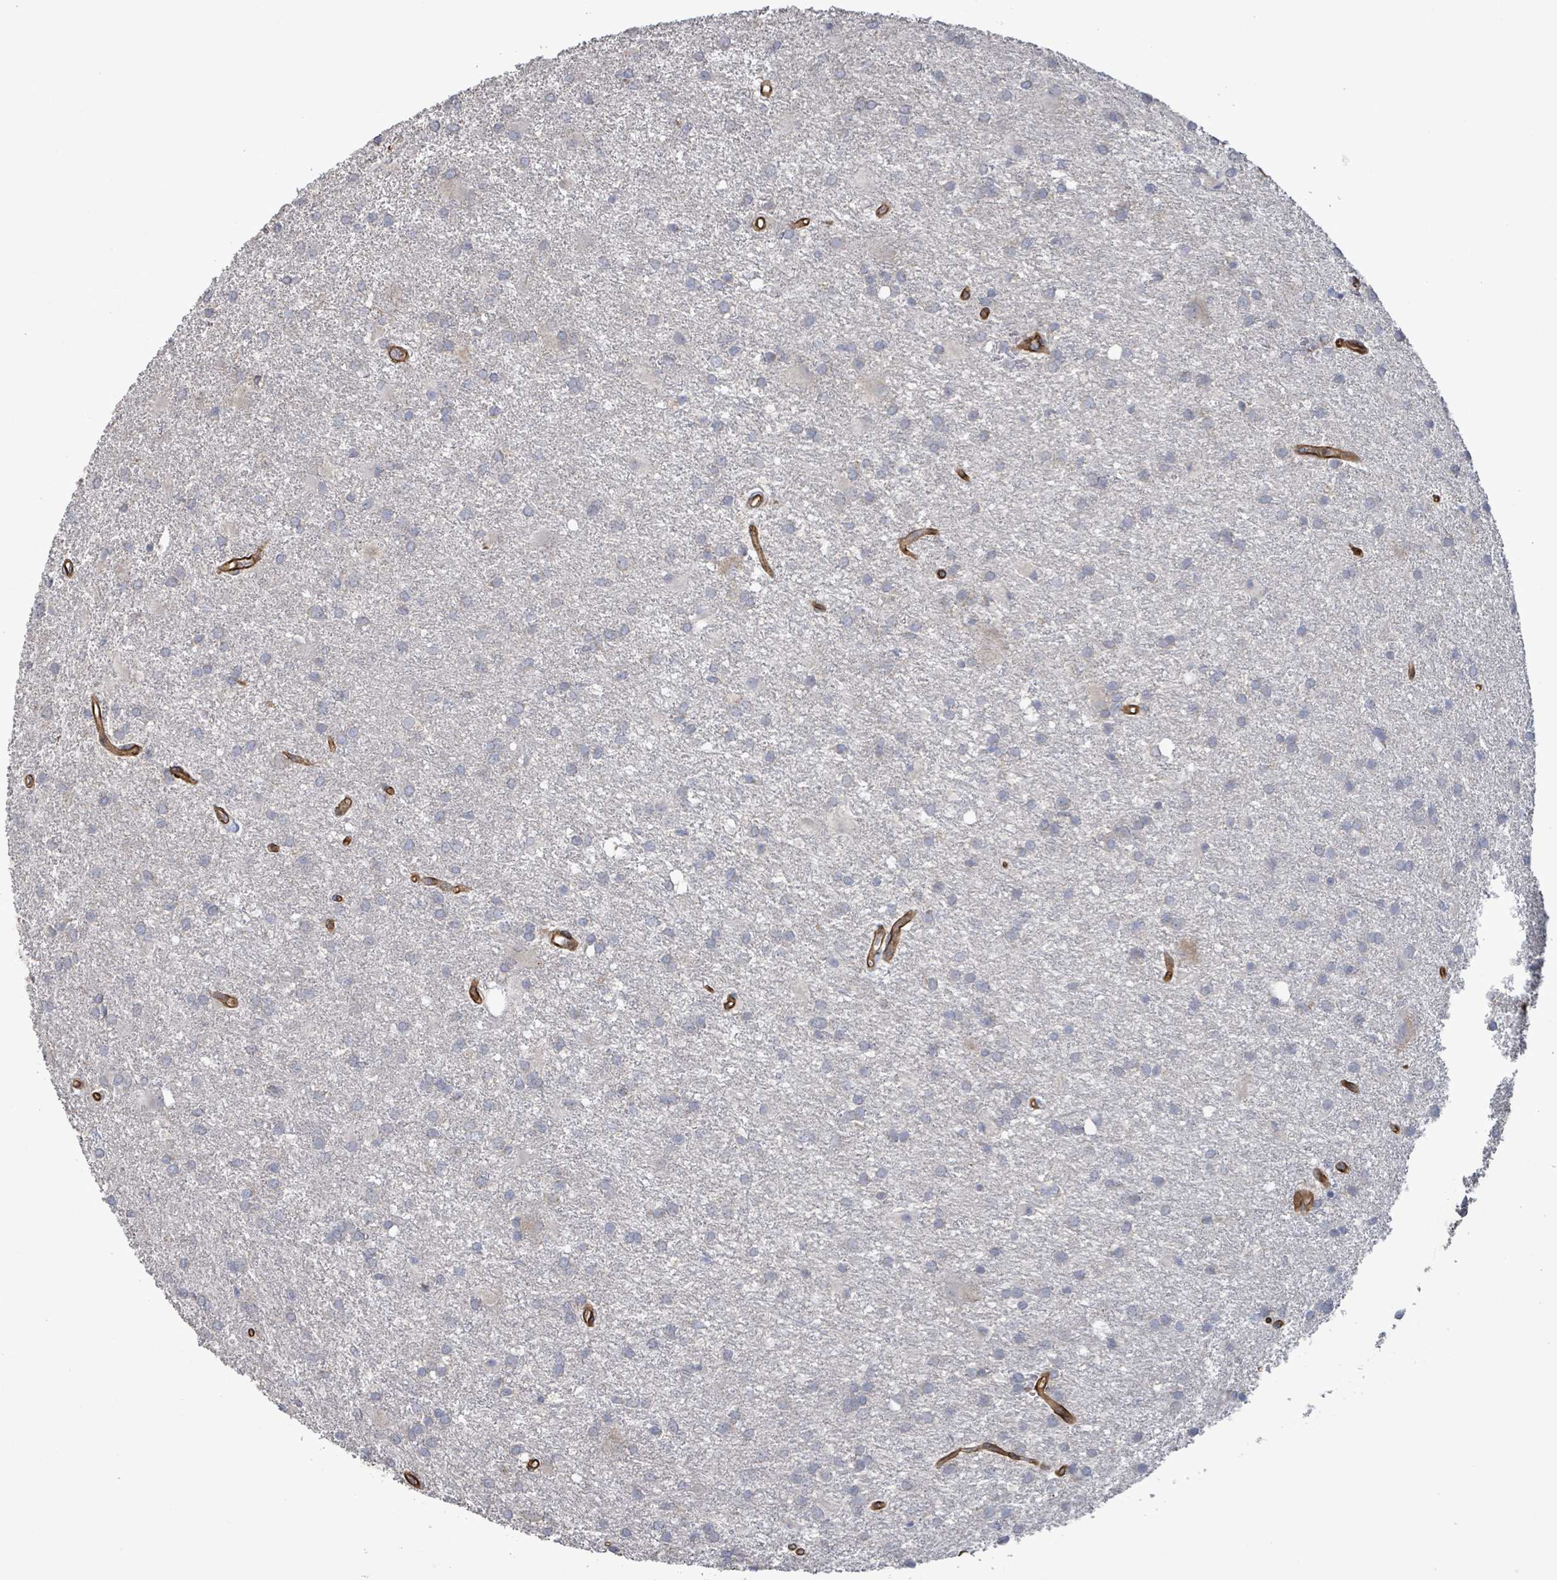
{"staining": {"intensity": "negative", "quantity": "none", "location": "none"}, "tissue": "glioma", "cell_type": "Tumor cells", "image_type": "cancer", "snomed": [{"axis": "morphology", "description": "Glioma, malignant, High grade"}, {"axis": "topography", "description": "Brain"}], "caption": "High magnification brightfield microscopy of malignant glioma (high-grade) stained with DAB (3,3'-diaminobenzidine) (brown) and counterstained with hematoxylin (blue): tumor cells show no significant staining. (DAB IHC, high magnification).", "gene": "KANK3", "patient": {"sex": "female", "age": 50}}